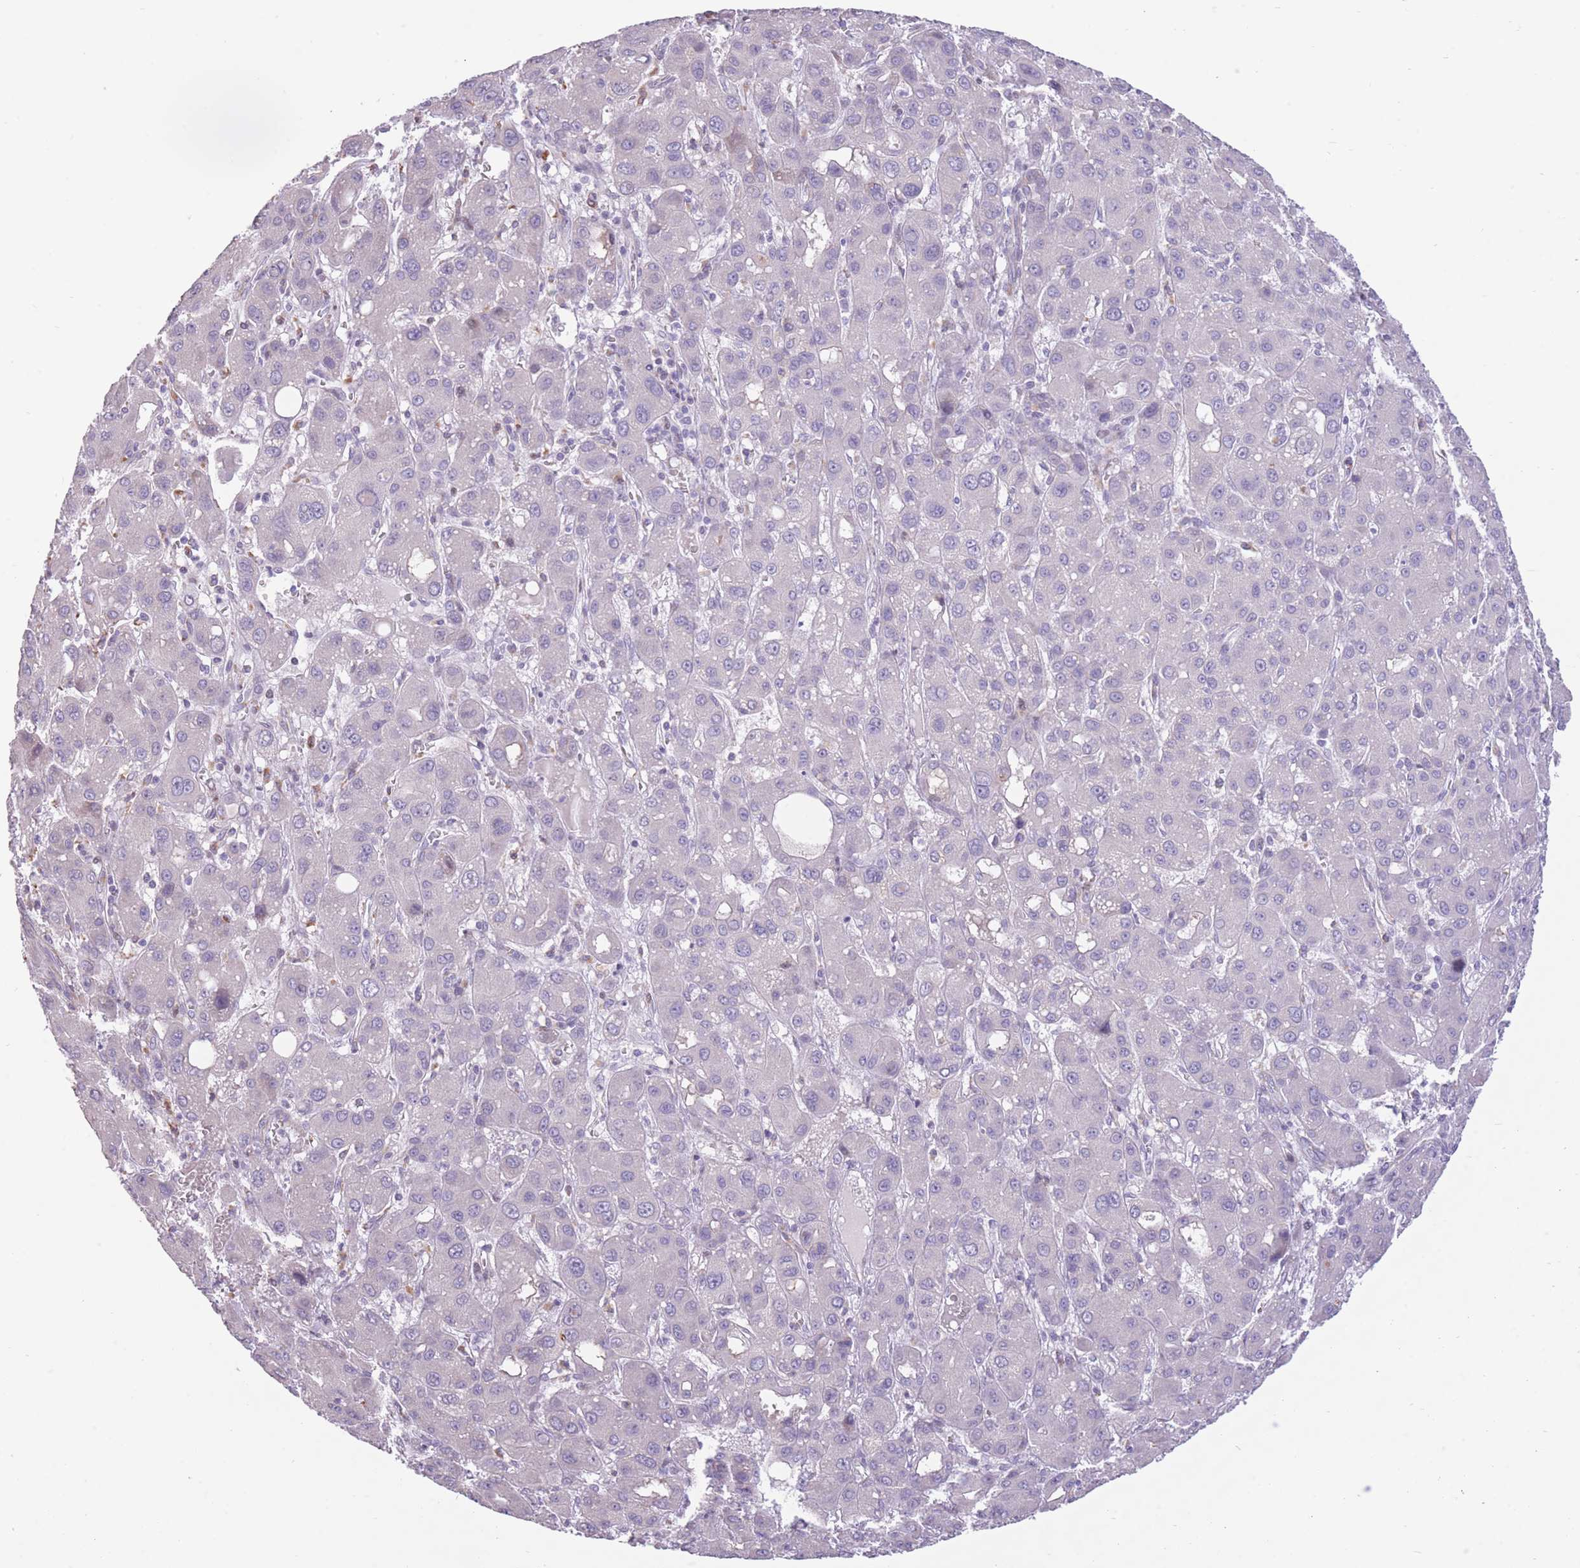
{"staining": {"intensity": "negative", "quantity": "none", "location": "none"}, "tissue": "liver cancer", "cell_type": "Tumor cells", "image_type": "cancer", "snomed": [{"axis": "morphology", "description": "Carcinoma, Hepatocellular, NOS"}, {"axis": "topography", "description": "Liver"}], "caption": "Image shows no significant protein staining in tumor cells of liver cancer (hepatocellular carcinoma).", "gene": "WDR70", "patient": {"sex": "male", "age": 55}}